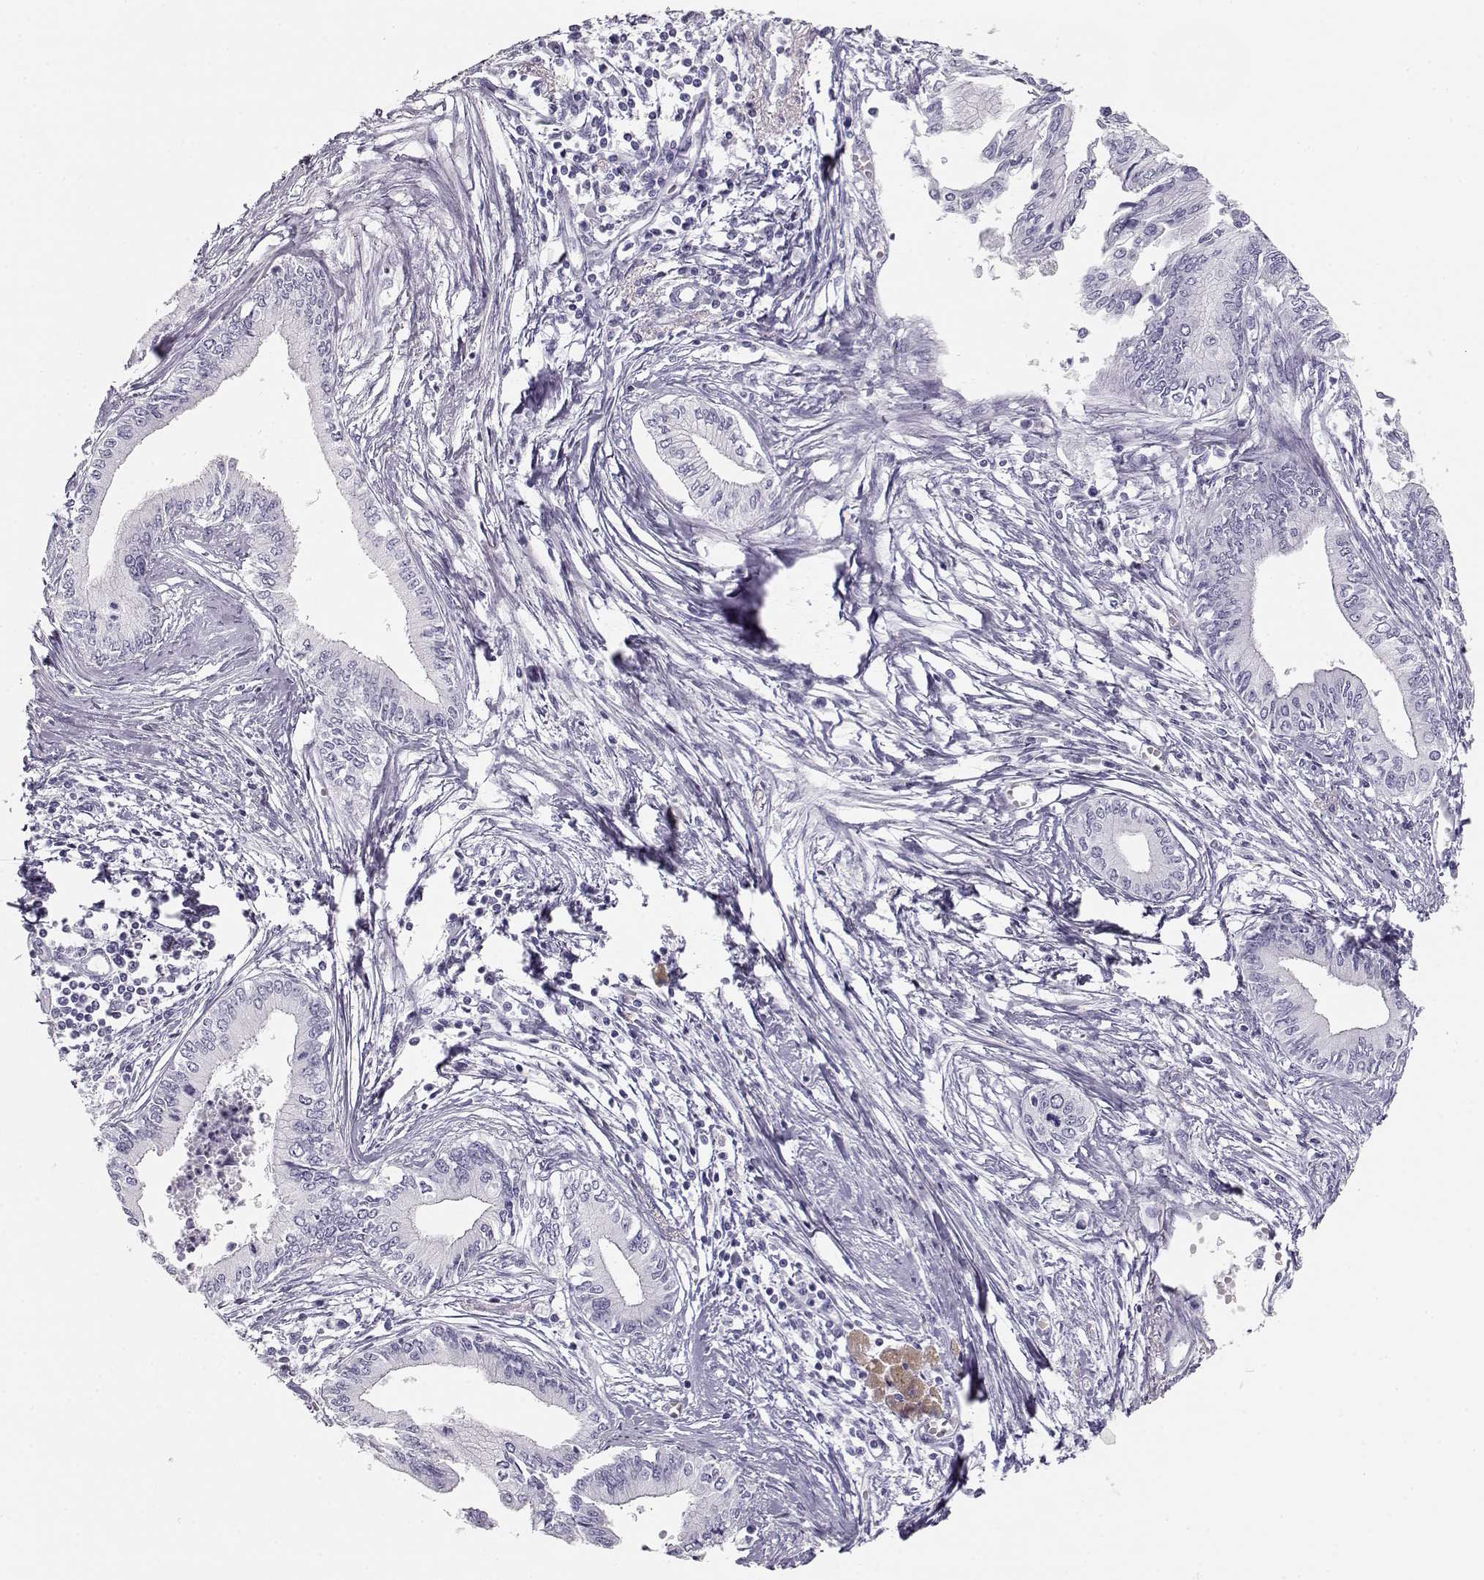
{"staining": {"intensity": "negative", "quantity": "none", "location": "none"}, "tissue": "pancreatic cancer", "cell_type": "Tumor cells", "image_type": "cancer", "snomed": [{"axis": "morphology", "description": "Adenocarcinoma, NOS"}, {"axis": "topography", "description": "Pancreas"}], "caption": "Tumor cells show no significant protein positivity in adenocarcinoma (pancreatic).", "gene": "TKTL1", "patient": {"sex": "female", "age": 61}}